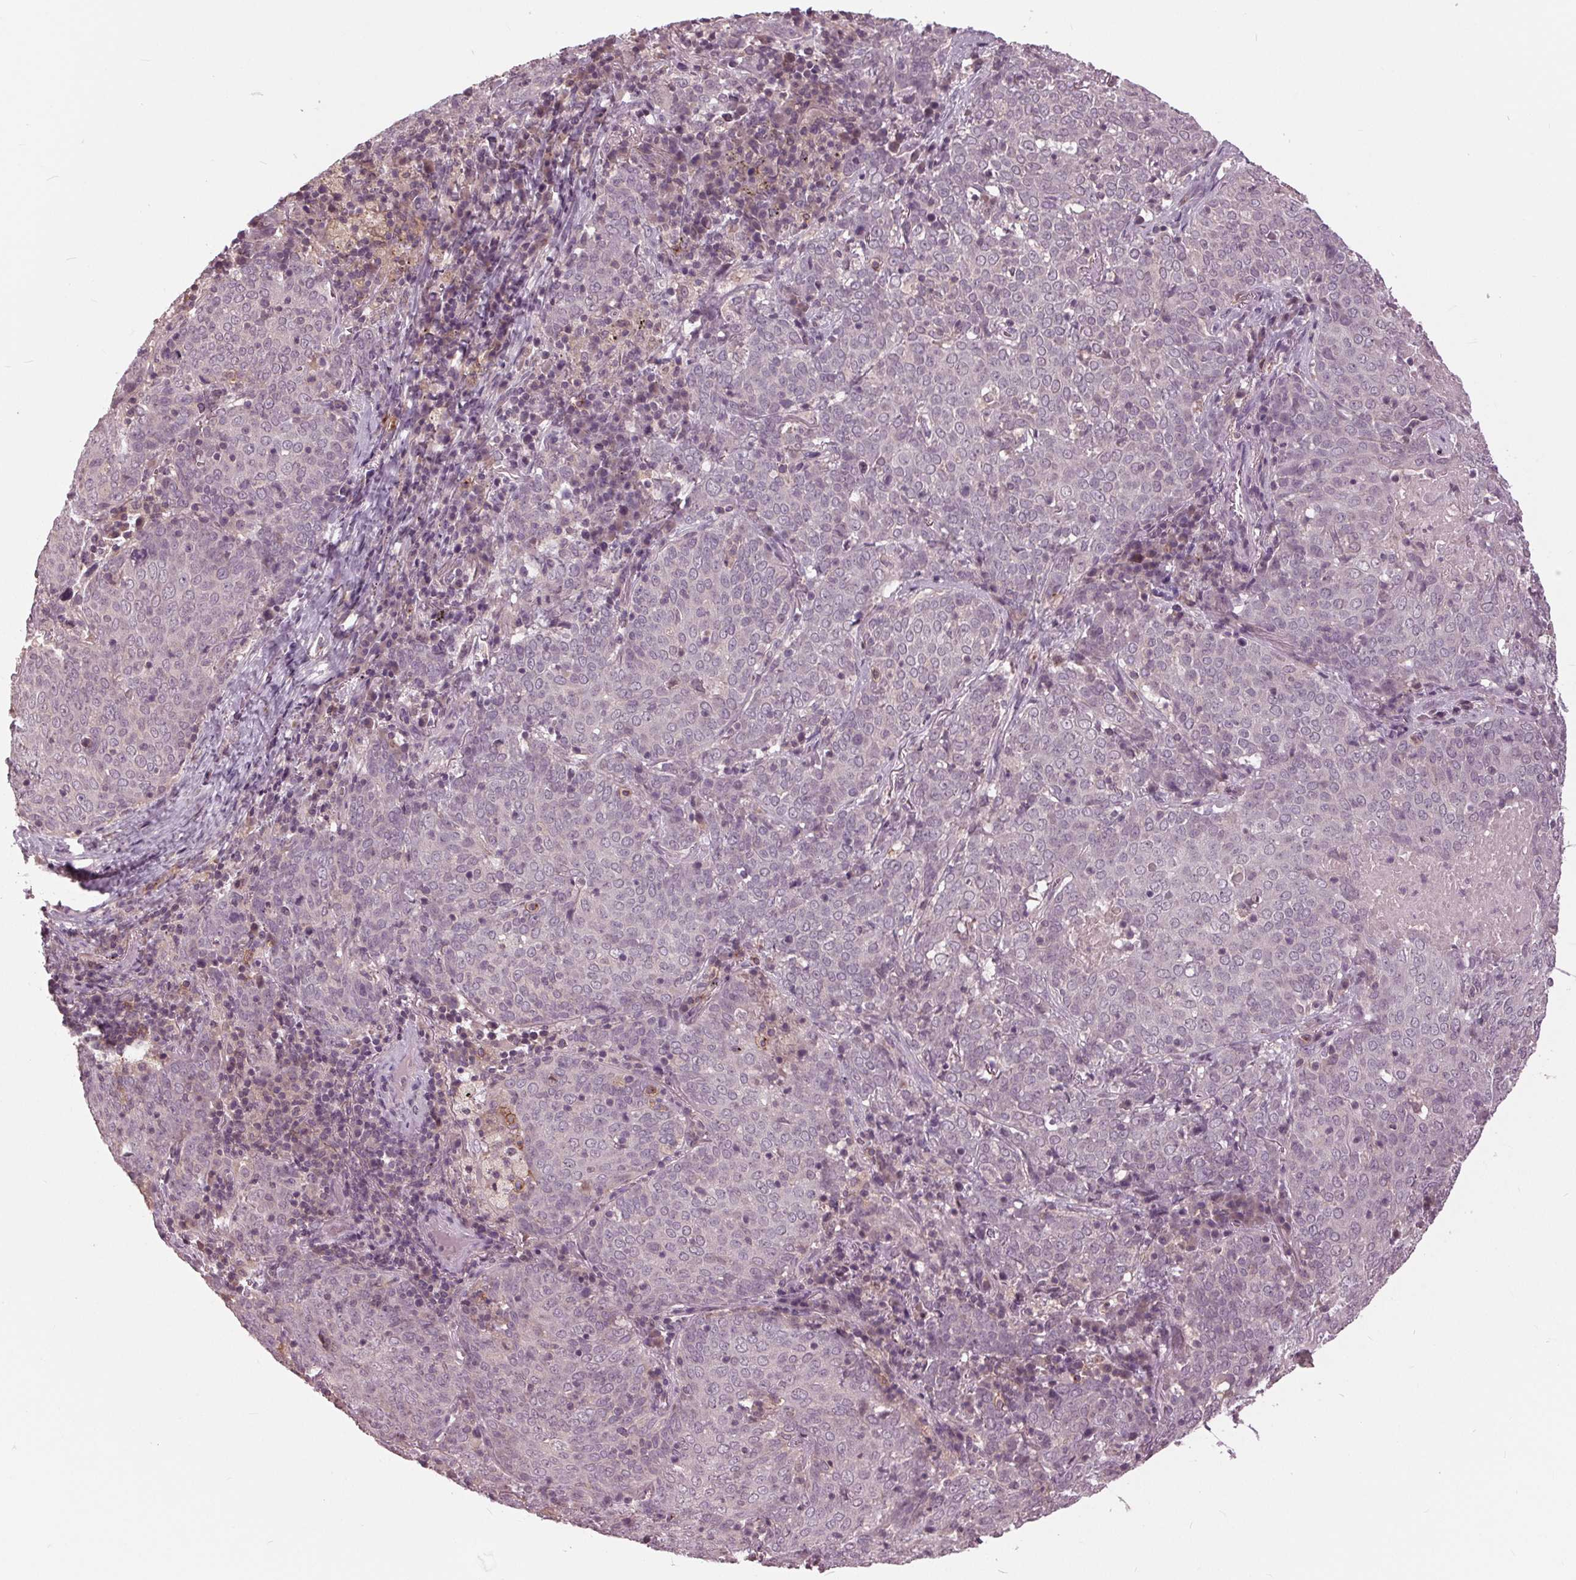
{"staining": {"intensity": "negative", "quantity": "none", "location": "none"}, "tissue": "lung cancer", "cell_type": "Tumor cells", "image_type": "cancer", "snomed": [{"axis": "morphology", "description": "Squamous cell carcinoma, NOS"}, {"axis": "topography", "description": "Lung"}], "caption": "The immunohistochemistry image has no significant staining in tumor cells of lung cancer tissue. The staining was performed using DAB (3,3'-diaminobenzidine) to visualize the protein expression in brown, while the nuclei were stained in blue with hematoxylin (Magnification: 20x).", "gene": "SIGLEC6", "patient": {"sex": "male", "age": 82}}